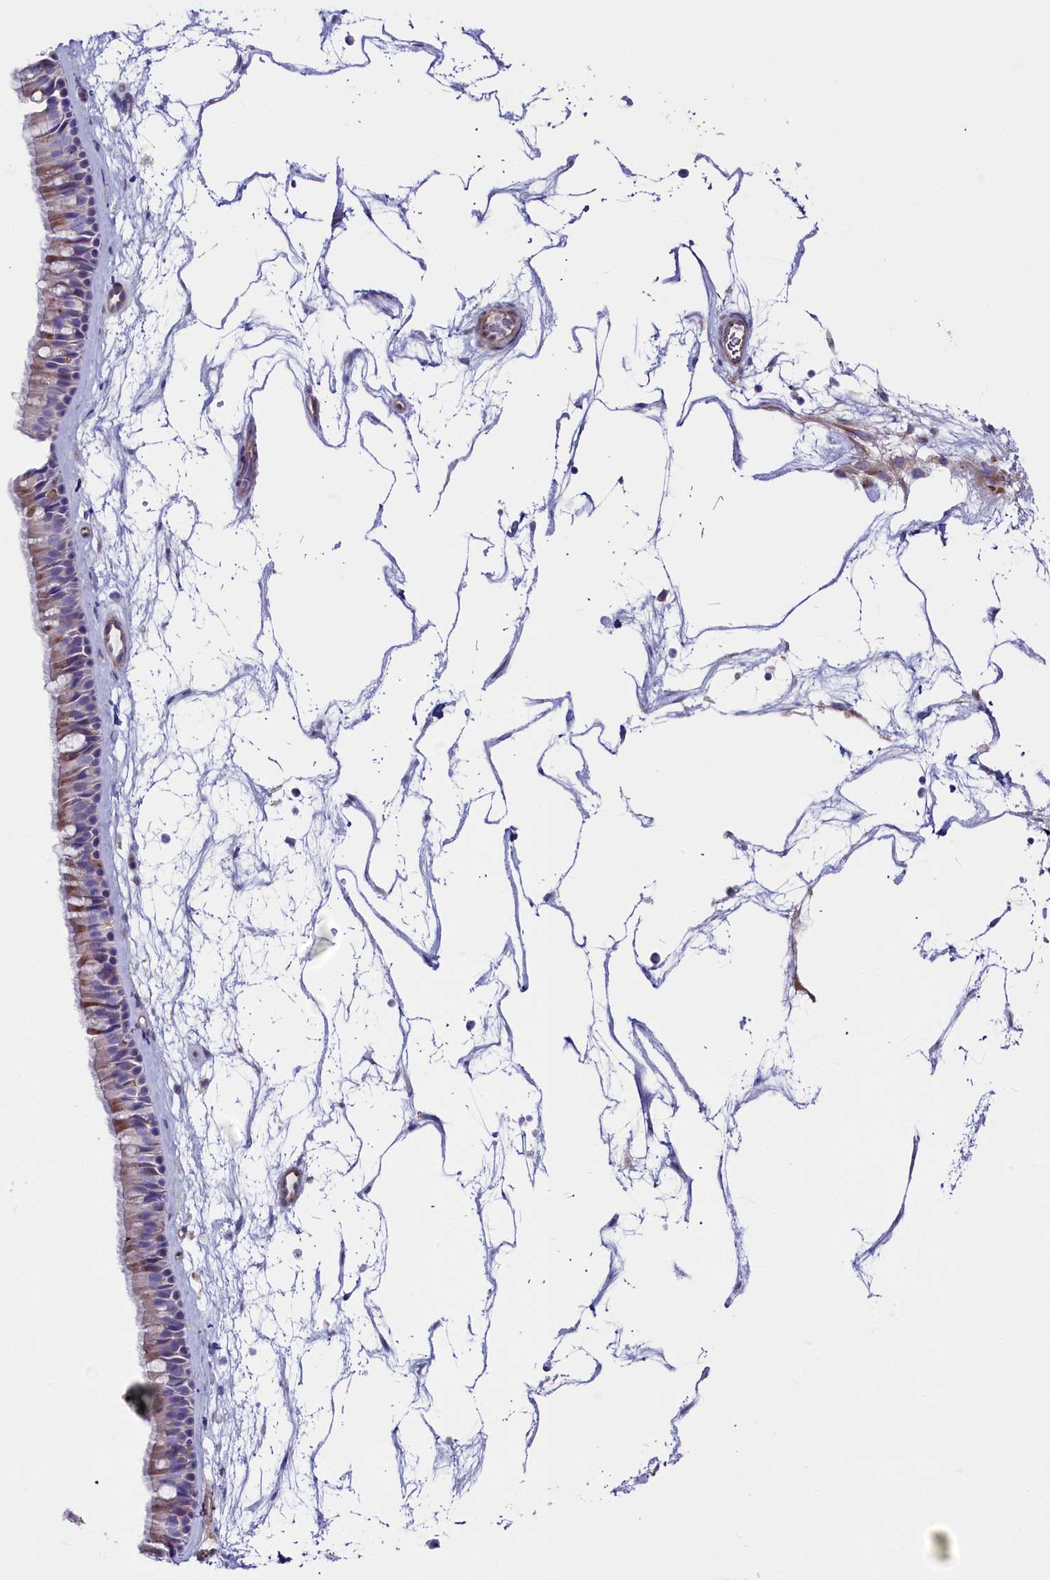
{"staining": {"intensity": "weak", "quantity": "25%-75%", "location": "cytoplasmic/membranous"}, "tissue": "nasopharynx", "cell_type": "Respiratory epithelial cells", "image_type": "normal", "snomed": [{"axis": "morphology", "description": "Normal tissue, NOS"}, {"axis": "topography", "description": "Nasopharynx"}], "caption": "Immunohistochemical staining of normal nasopharynx demonstrates low levels of weak cytoplasmic/membranous expression in about 25%-75% of respiratory epithelial cells. Using DAB (3,3'-diaminobenzidine) (brown) and hematoxylin (blue) stains, captured at high magnification using brightfield microscopy.", "gene": "GPR108", "patient": {"sex": "male", "age": 64}}